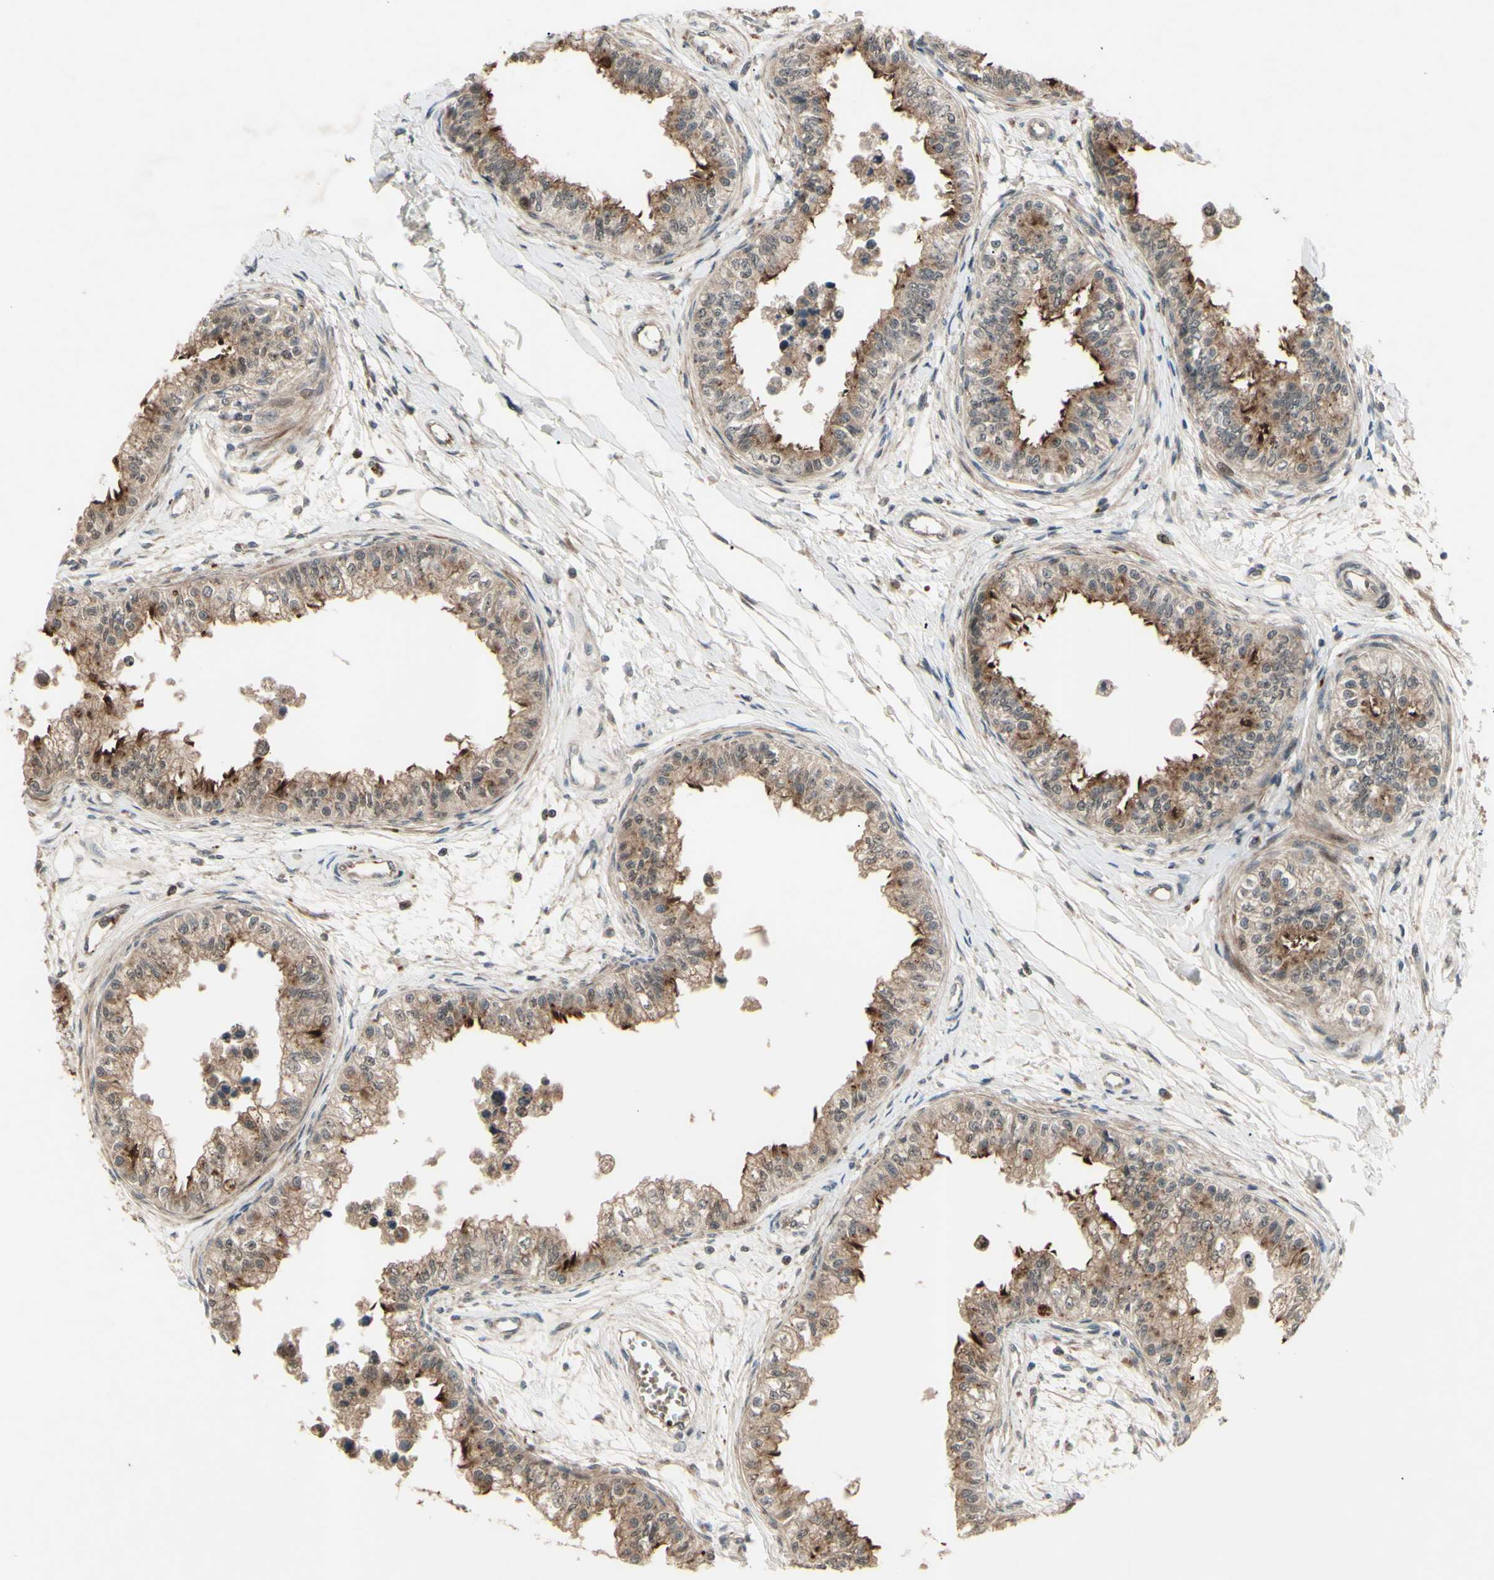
{"staining": {"intensity": "moderate", "quantity": ">75%", "location": "cytoplasmic/membranous,nuclear"}, "tissue": "epididymis", "cell_type": "Glandular cells", "image_type": "normal", "snomed": [{"axis": "morphology", "description": "Normal tissue, NOS"}, {"axis": "morphology", "description": "Adenocarcinoma, metastatic, NOS"}, {"axis": "topography", "description": "Testis"}, {"axis": "topography", "description": "Epididymis"}], "caption": "High-power microscopy captured an immunohistochemistry (IHC) image of benign epididymis, revealing moderate cytoplasmic/membranous,nuclear positivity in approximately >75% of glandular cells.", "gene": "MLF2", "patient": {"sex": "male", "age": 26}}